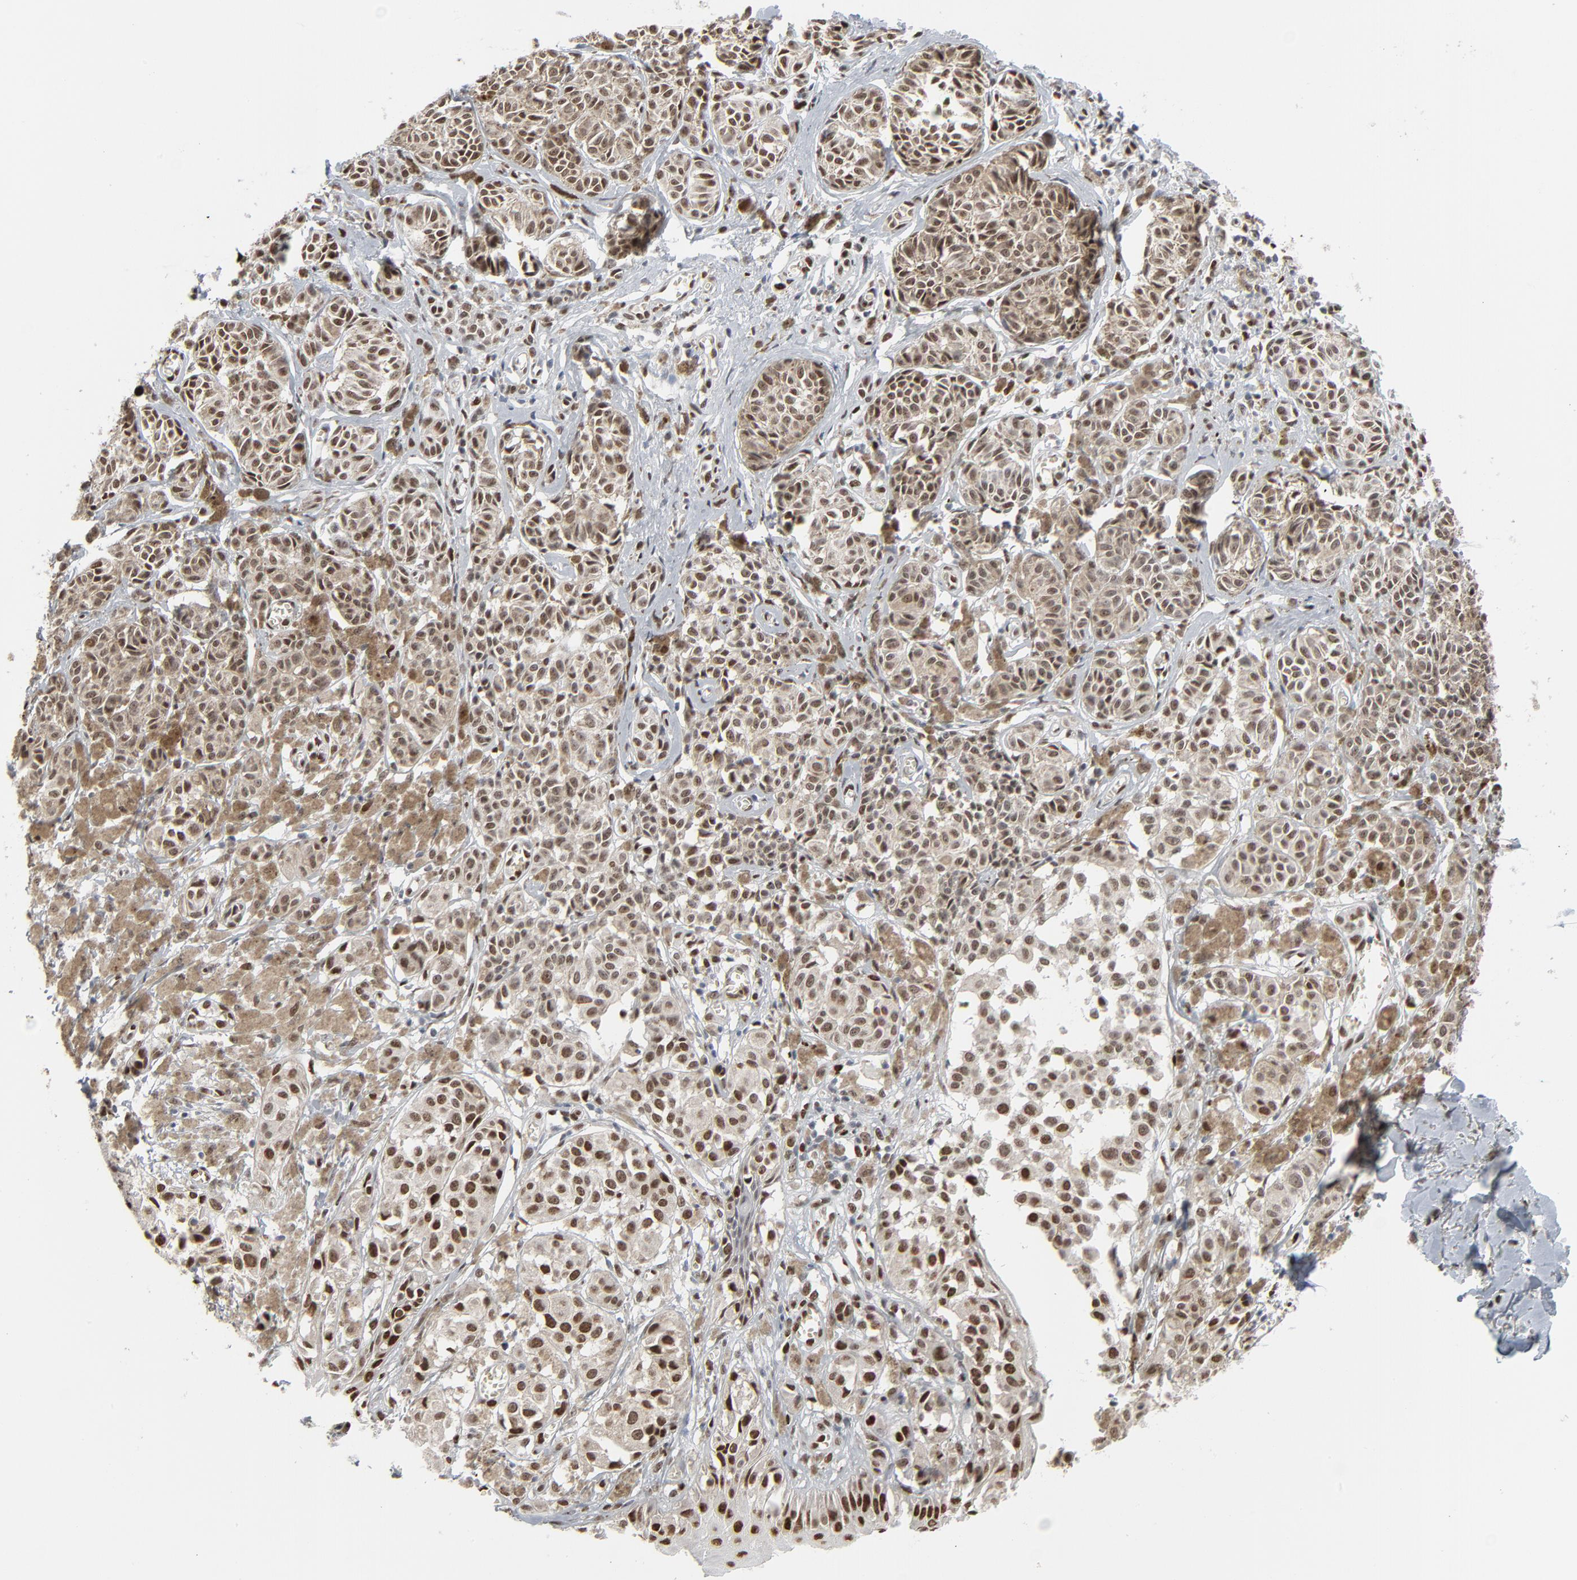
{"staining": {"intensity": "strong", "quantity": ">75%", "location": "nuclear"}, "tissue": "melanoma", "cell_type": "Tumor cells", "image_type": "cancer", "snomed": [{"axis": "morphology", "description": "Malignant melanoma, NOS"}, {"axis": "topography", "description": "Skin"}], "caption": "This histopathology image shows malignant melanoma stained with immunohistochemistry (IHC) to label a protein in brown. The nuclear of tumor cells show strong positivity for the protein. Nuclei are counter-stained blue.", "gene": "CUX1", "patient": {"sex": "male", "age": 76}}